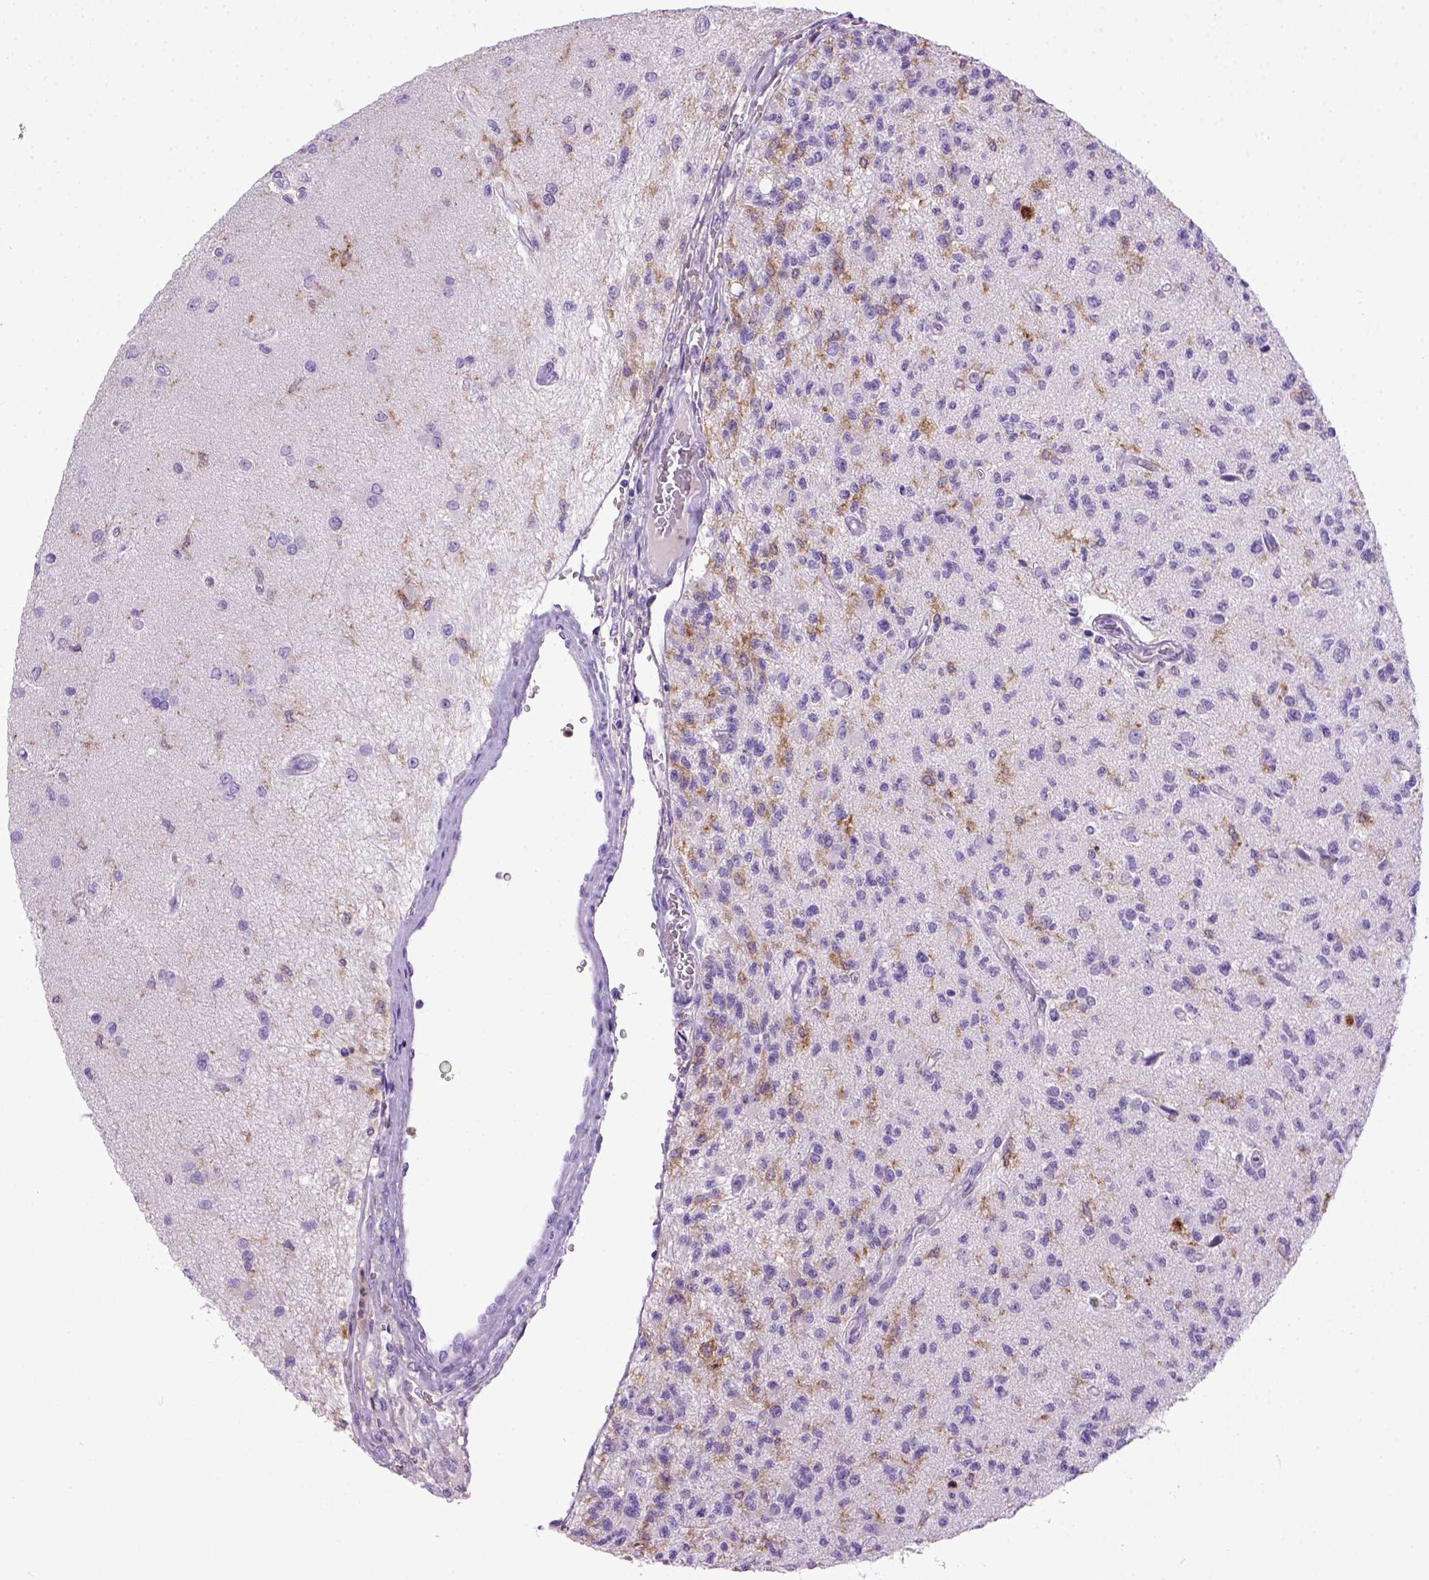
{"staining": {"intensity": "negative", "quantity": "none", "location": "none"}, "tissue": "glioma", "cell_type": "Tumor cells", "image_type": "cancer", "snomed": [{"axis": "morphology", "description": "Glioma, malignant, High grade"}, {"axis": "topography", "description": "Brain"}], "caption": "Human malignant high-grade glioma stained for a protein using IHC displays no staining in tumor cells.", "gene": "ITGAX", "patient": {"sex": "male", "age": 56}}